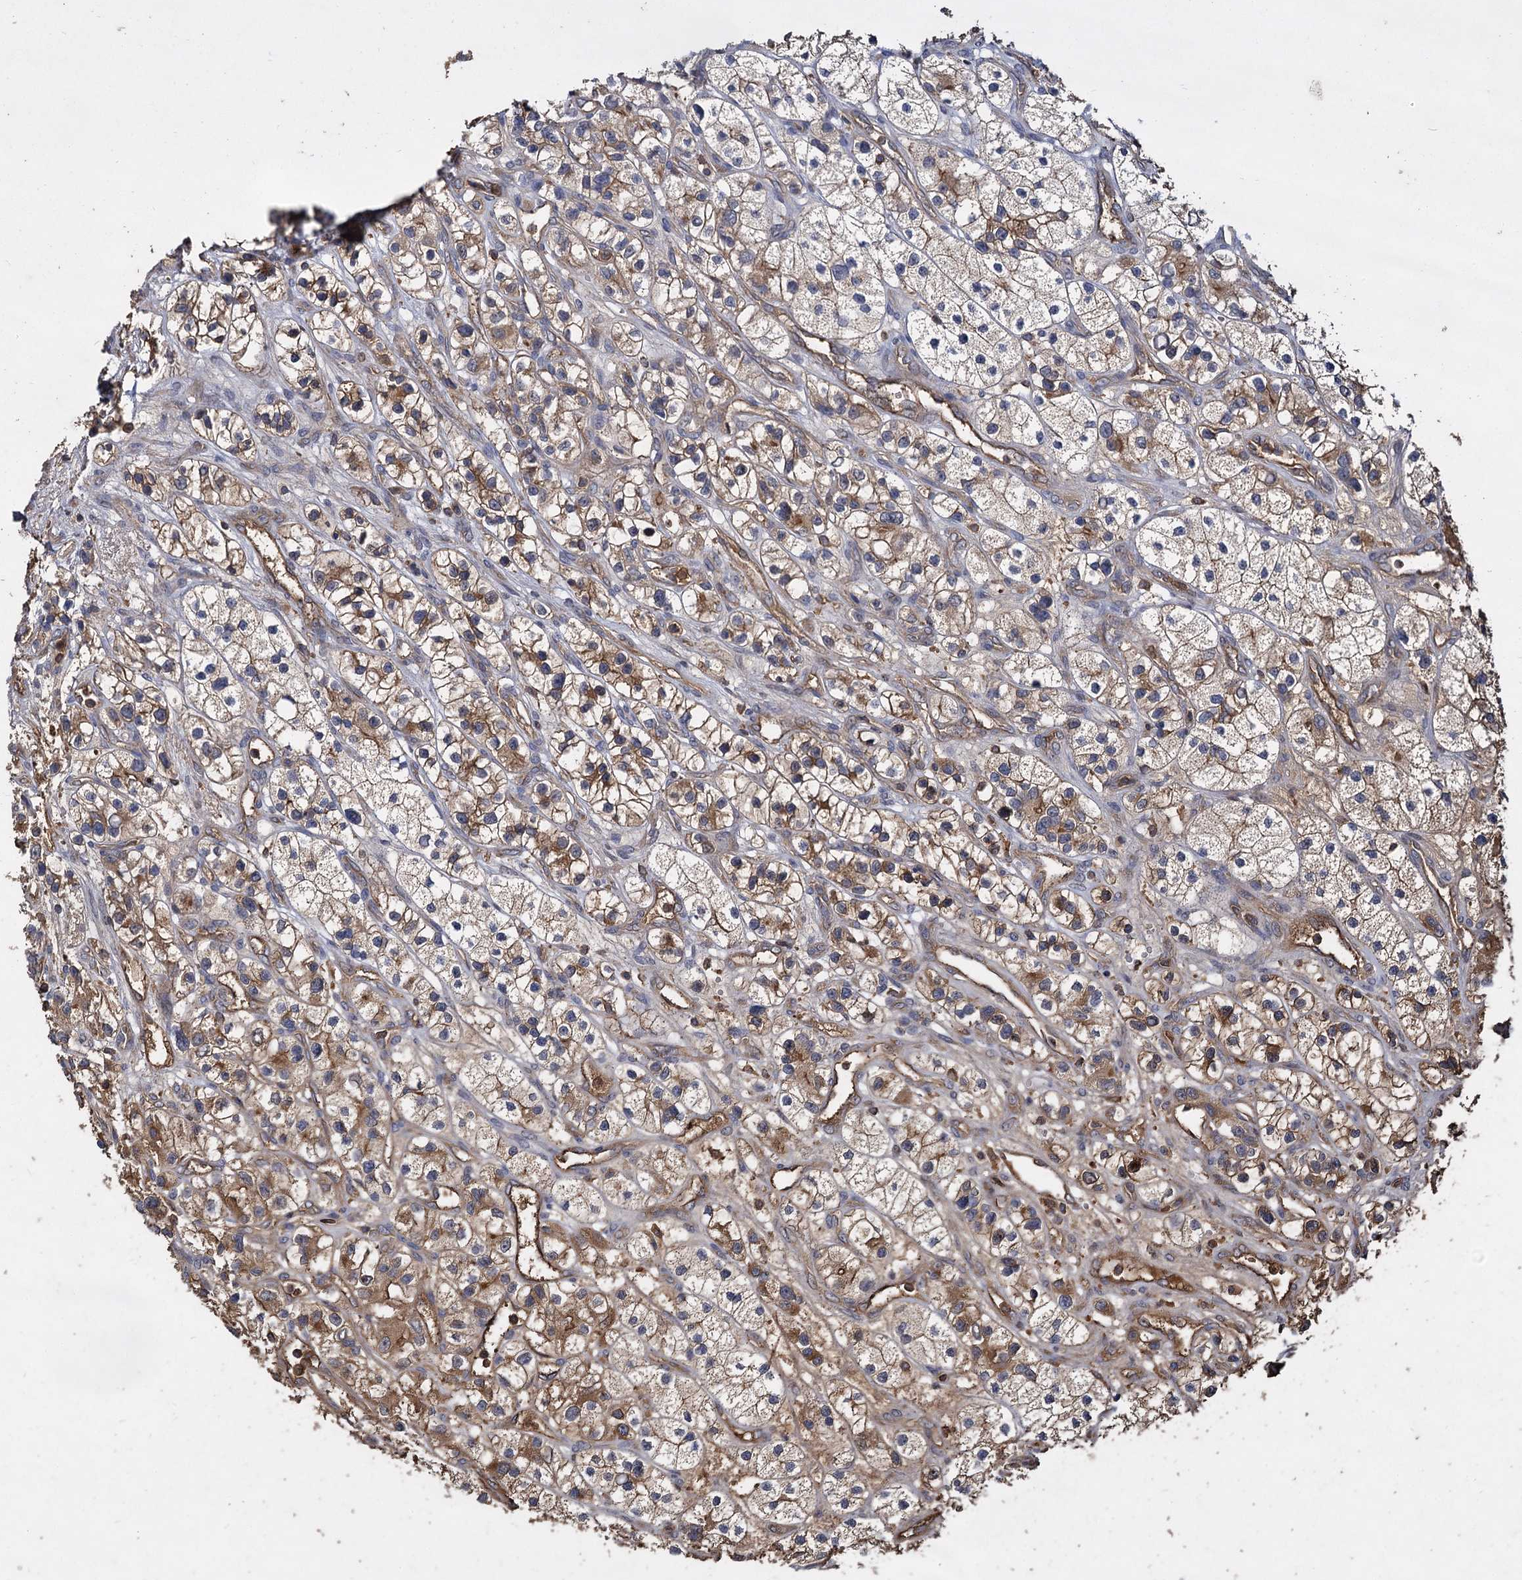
{"staining": {"intensity": "moderate", "quantity": ">75%", "location": "cytoplasmic/membranous"}, "tissue": "renal cancer", "cell_type": "Tumor cells", "image_type": "cancer", "snomed": [{"axis": "morphology", "description": "Adenocarcinoma, NOS"}, {"axis": "topography", "description": "Kidney"}], "caption": "Renal cancer (adenocarcinoma) stained with DAB (3,3'-diaminobenzidine) IHC demonstrates medium levels of moderate cytoplasmic/membranous positivity in about >75% of tumor cells.", "gene": "GCLC", "patient": {"sex": "female", "age": 57}}